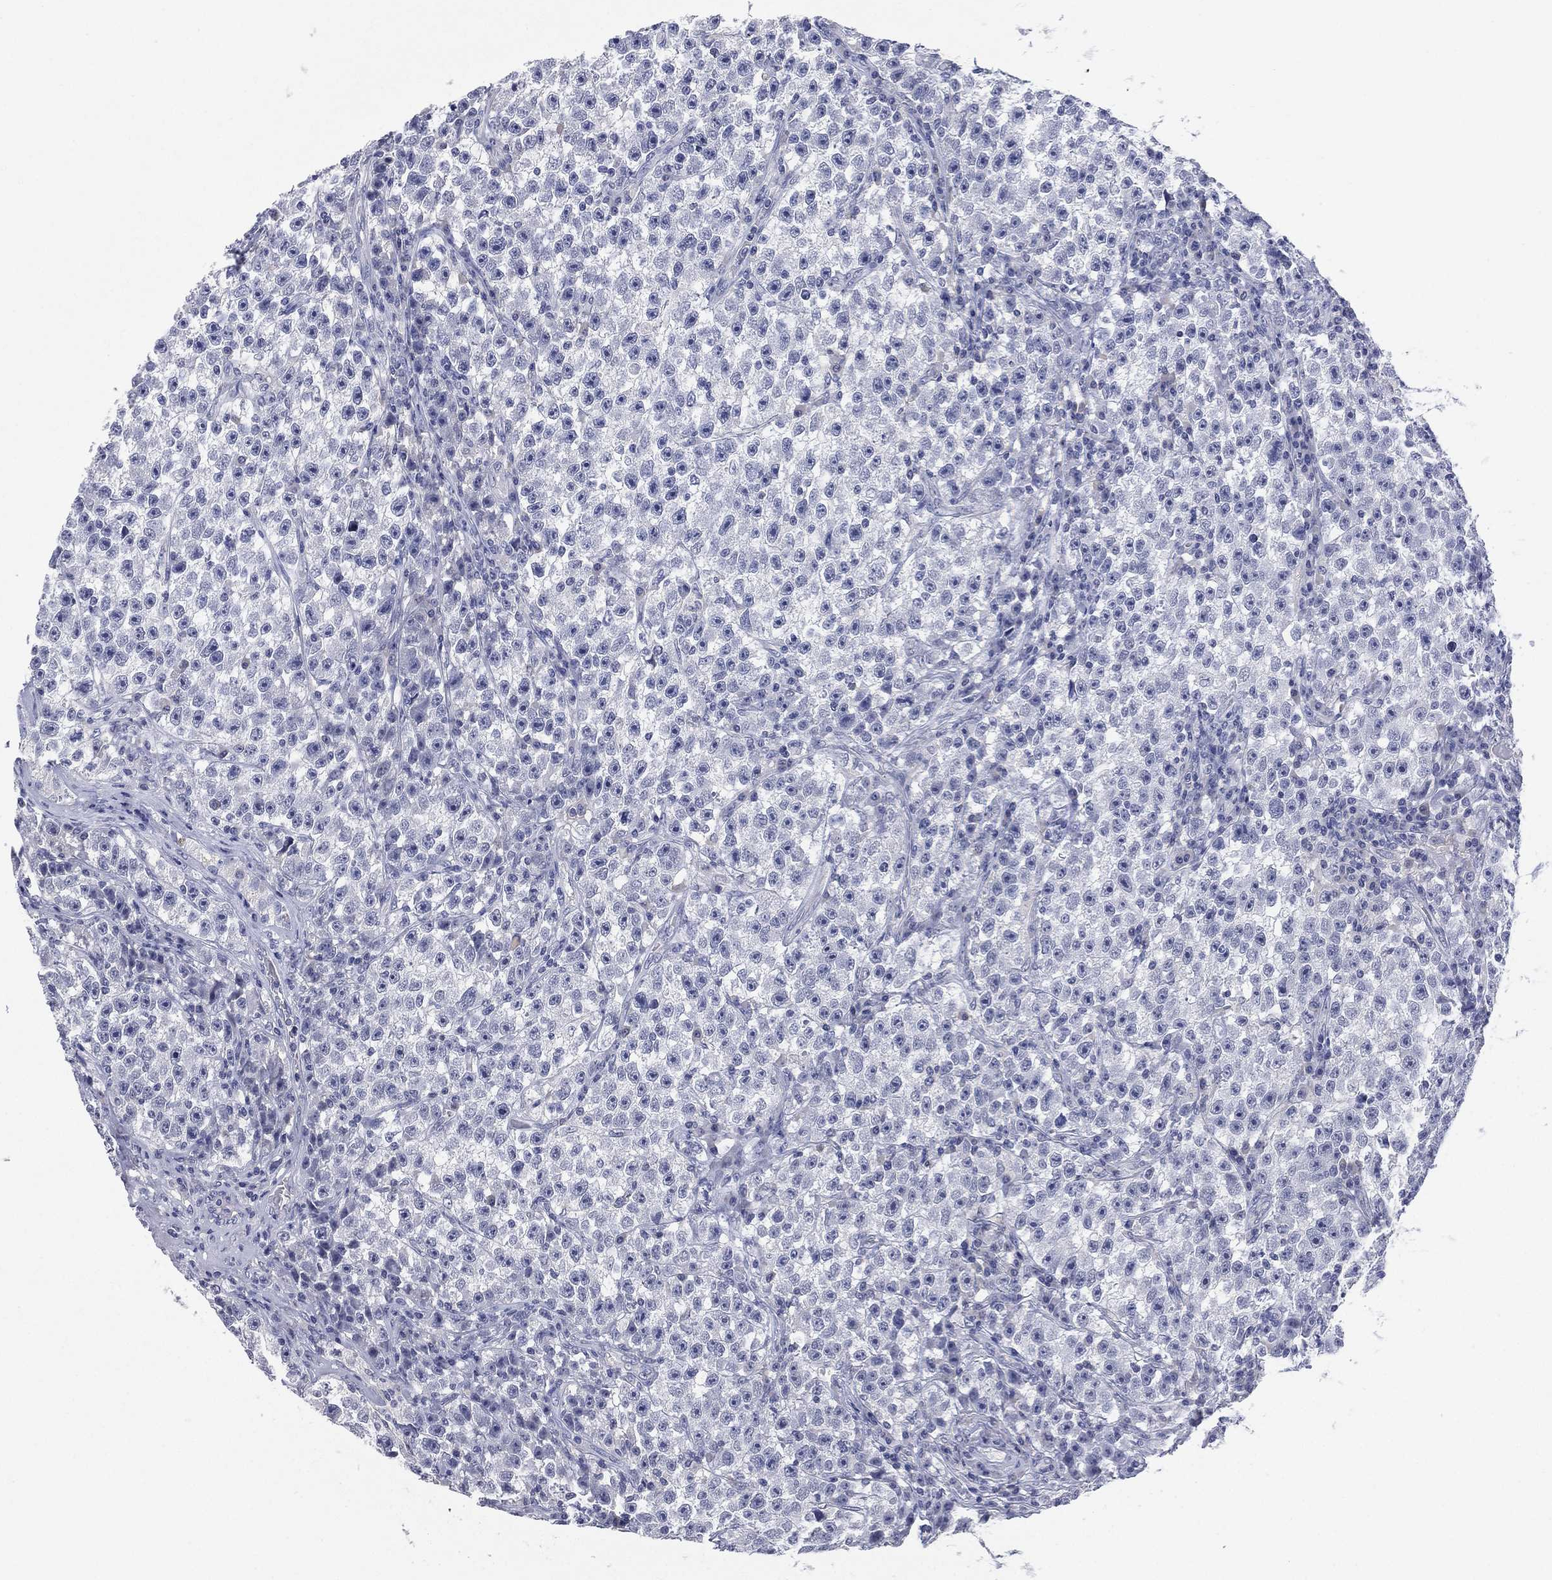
{"staining": {"intensity": "negative", "quantity": "none", "location": "none"}, "tissue": "testis cancer", "cell_type": "Tumor cells", "image_type": "cancer", "snomed": [{"axis": "morphology", "description": "Seminoma, NOS"}, {"axis": "topography", "description": "Testis"}], "caption": "A photomicrograph of testis cancer stained for a protein displays no brown staining in tumor cells.", "gene": "KRT35", "patient": {"sex": "male", "age": 22}}